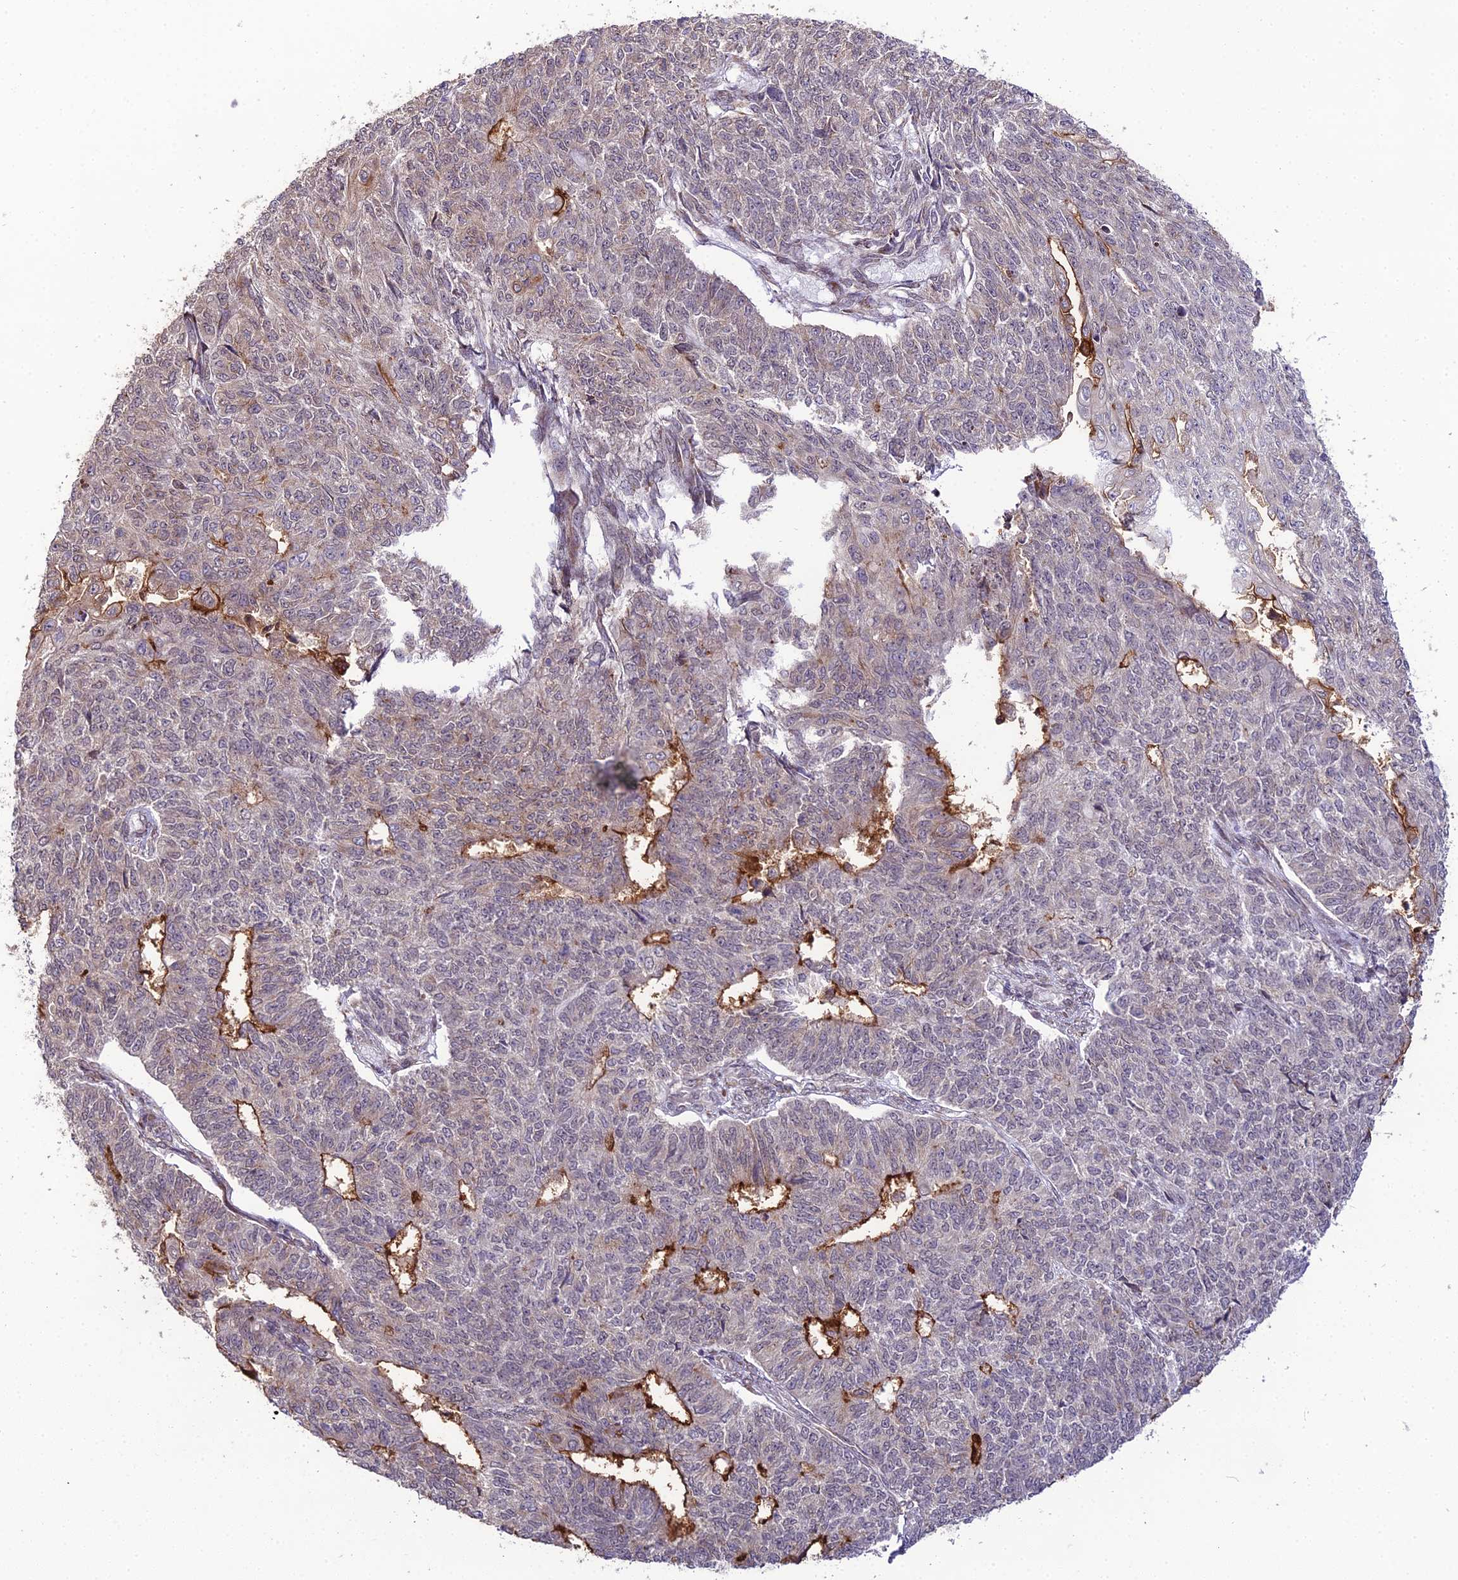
{"staining": {"intensity": "moderate", "quantity": "<25%", "location": "cytoplasmic/membranous"}, "tissue": "endometrial cancer", "cell_type": "Tumor cells", "image_type": "cancer", "snomed": [{"axis": "morphology", "description": "Adenocarcinoma, NOS"}, {"axis": "topography", "description": "Endometrium"}], "caption": "Approximately <25% of tumor cells in human adenocarcinoma (endometrial) demonstrate moderate cytoplasmic/membranous protein positivity as visualized by brown immunohistochemical staining.", "gene": "TROAP", "patient": {"sex": "female", "age": 32}}